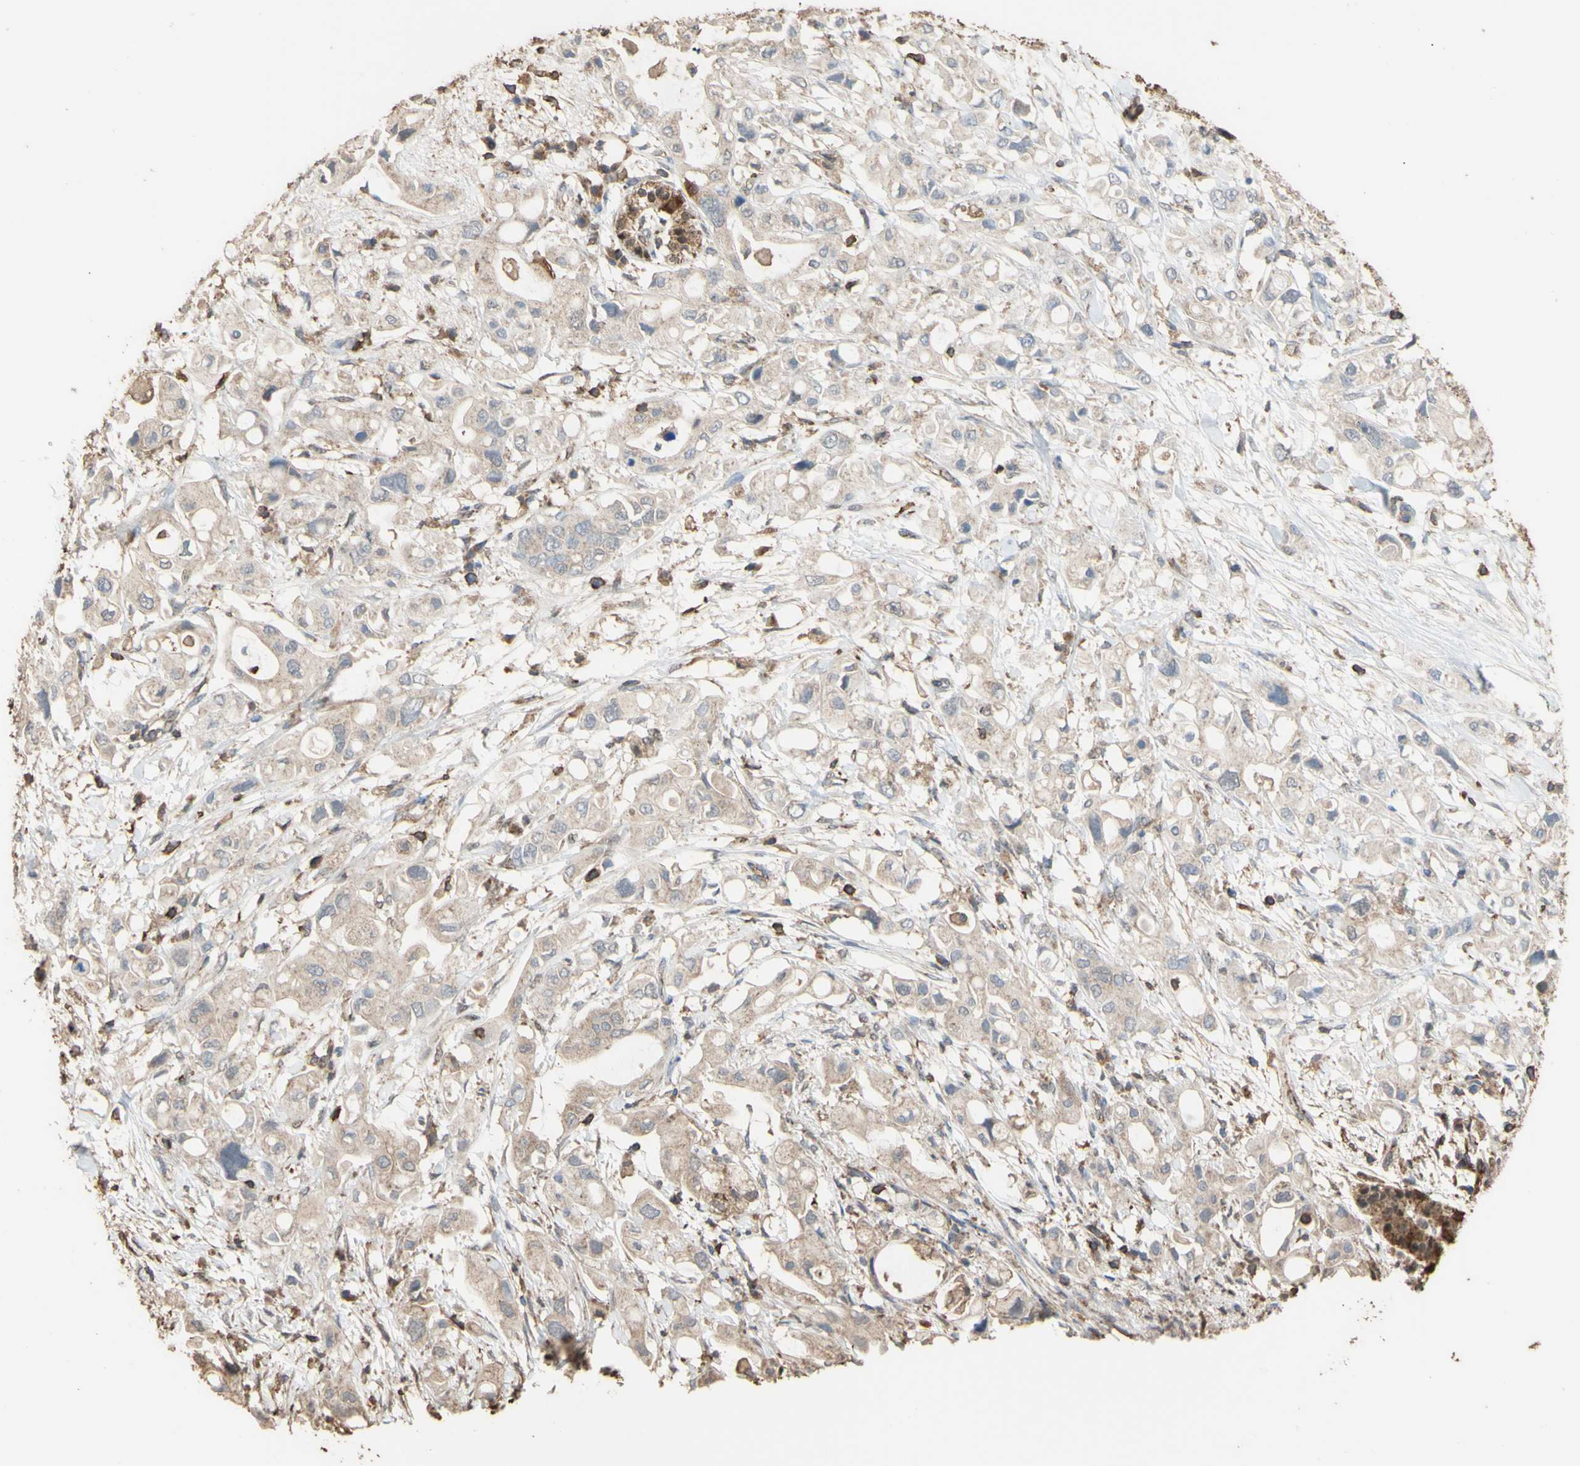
{"staining": {"intensity": "weak", "quantity": ">75%", "location": "cytoplasmic/membranous"}, "tissue": "pancreatic cancer", "cell_type": "Tumor cells", "image_type": "cancer", "snomed": [{"axis": "morphology", "description": "Adenocarcinoma, NOS"}, {"axis": "topography", "description": "Pancreas"}], "caption": "Brown immunohistochemical staining in pancreatic cancer demonstrates weak cytoplasmic/membranous staining in about >75% of tumor cells.", "gene": "ALDH9A1", "patient": {"sex": "female", "age": 56}}